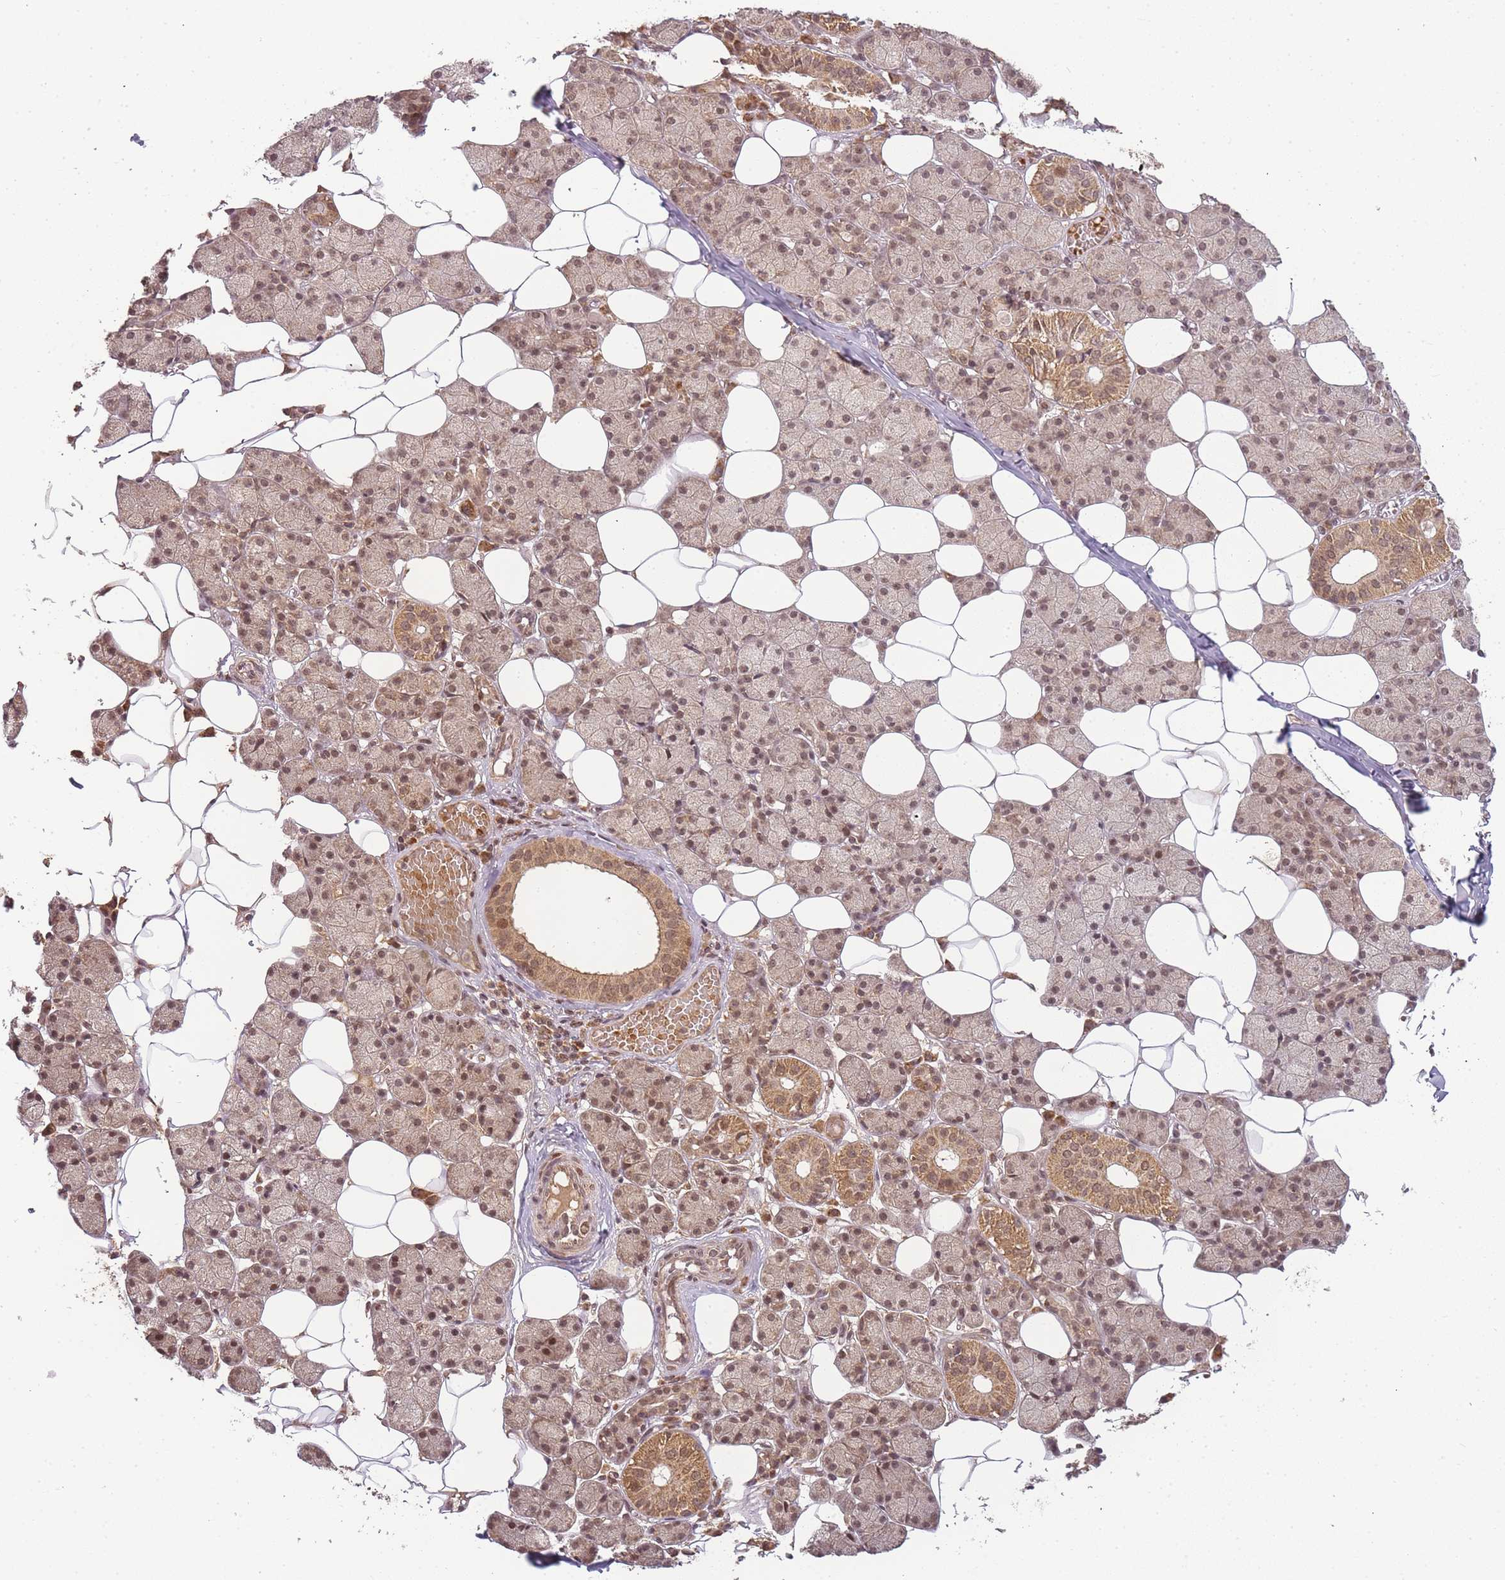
{"staining": {"intensity": "moderate", "quantity": ">75%", "location": "cytoplasmic/membranous,nuclear"}, "tissue": "salivary gland", "cell_type": "Glandular cells", "image_type": "normal", "snomed": [{"axis": "morphology", "description": "Normal tissue, NOS"}, {"axis": "topography", "description": "Salivary gland"}], "caption": "This is a histology image of IHC staining of normal salivary gland, which shows moderate expression in the cytoplasmic/membranous,nuclear of glandular cells.", "gene": "ZNF497", "patient": {"sex": "female", "age": 33}}